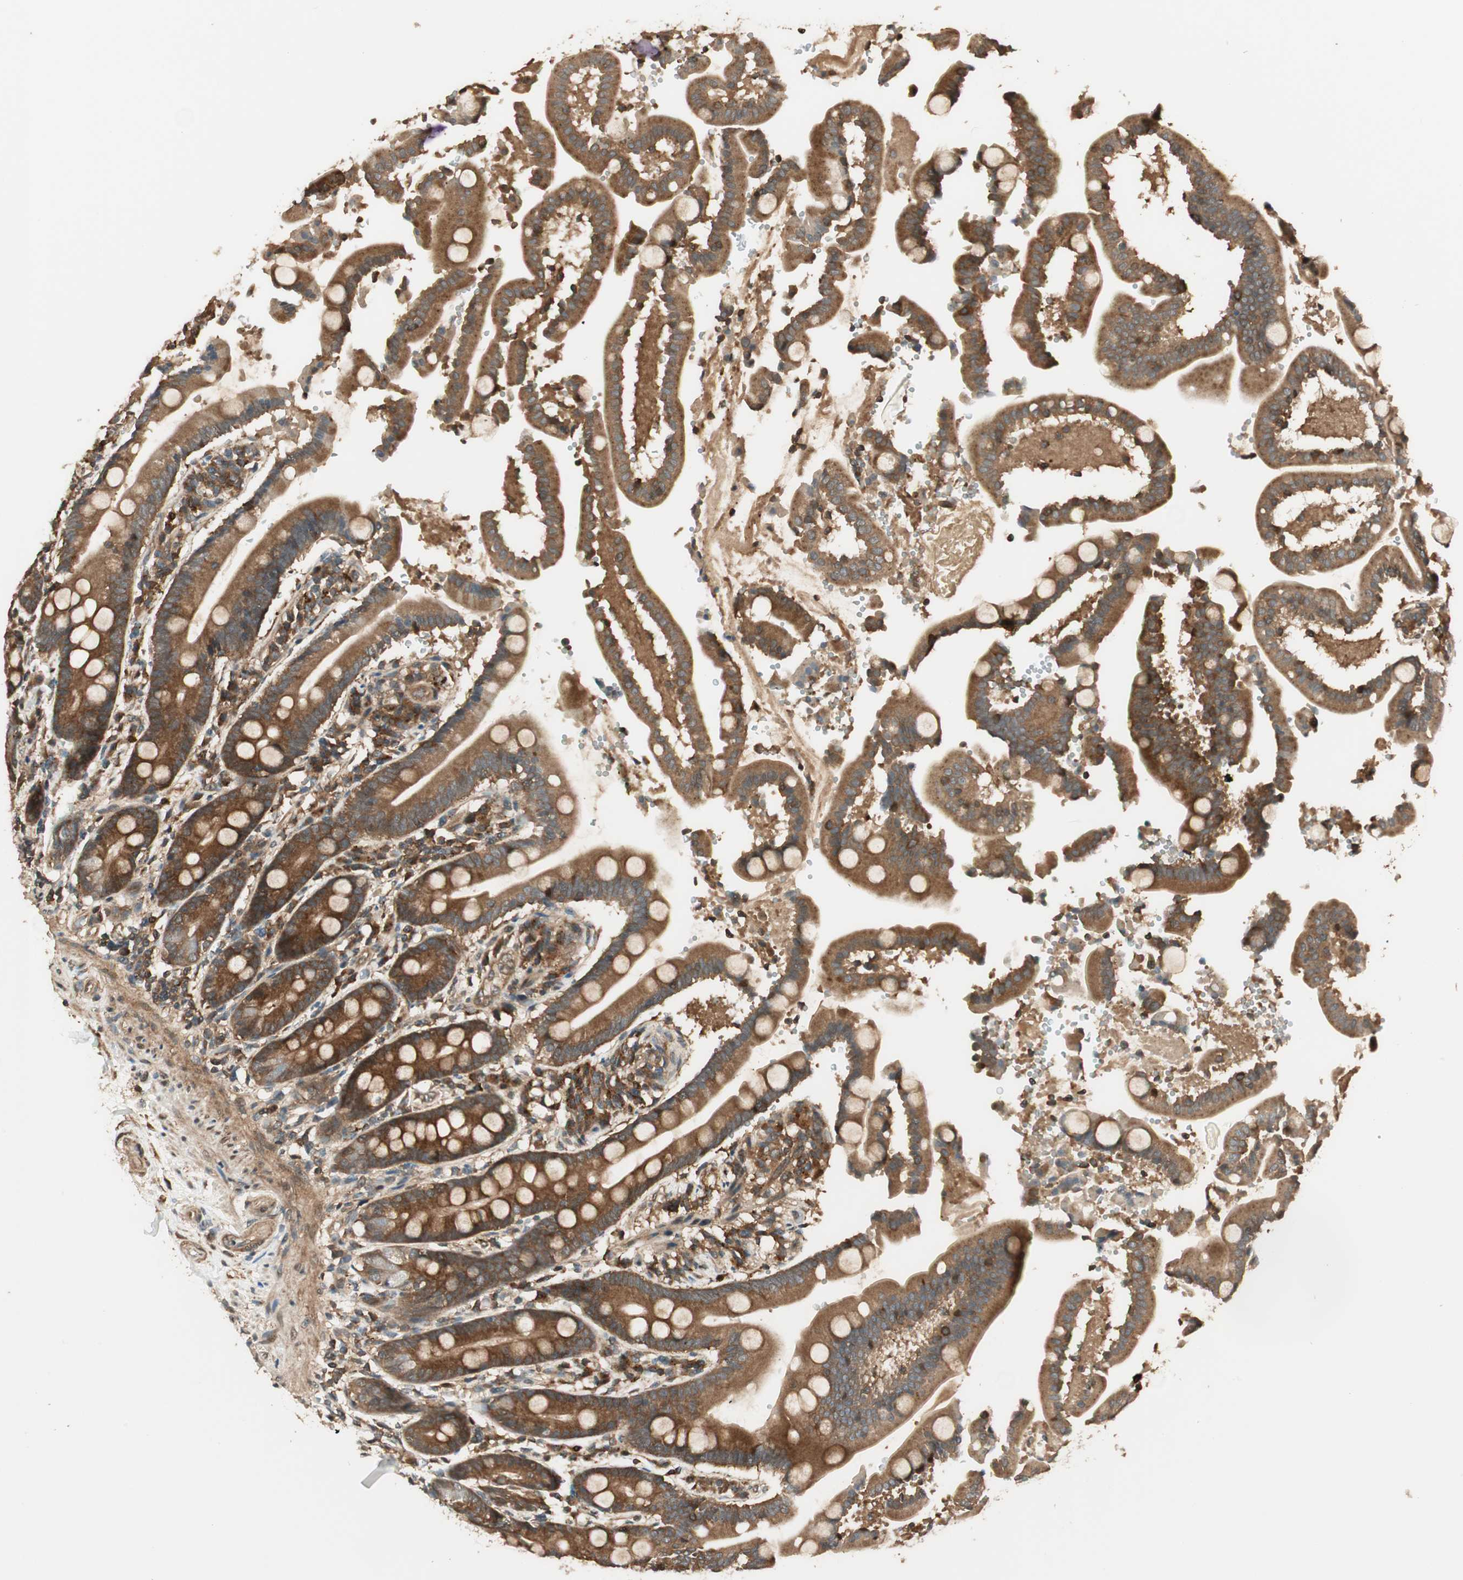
{"staining": {"intensity": "strong", "quantity": ">75%", "location": "cytoplasmic/membranous"}, "tissue": "duodenum", "cell_type": "Glandular cells", "image_type": "normal", "snomed": [{"axis": "morphology", "description": "Normal tissue, NOS"}, {"axis": "topography", "description": "Small intestine, NOS"}], "caption": "Protein staining by immunohistochemistry reveals strong cytoplasmic/membranous positivity in approximately >75% of glandular cells in benign duodenum. The staining is performed using DAB (3,3'-diaminobenzidine) brown chromogen to label protein expression. The nuclei are counter-stained blue using hematoxylin.", "gene": "CNOT4", "patient": {"sex": "female", "age": 71}}